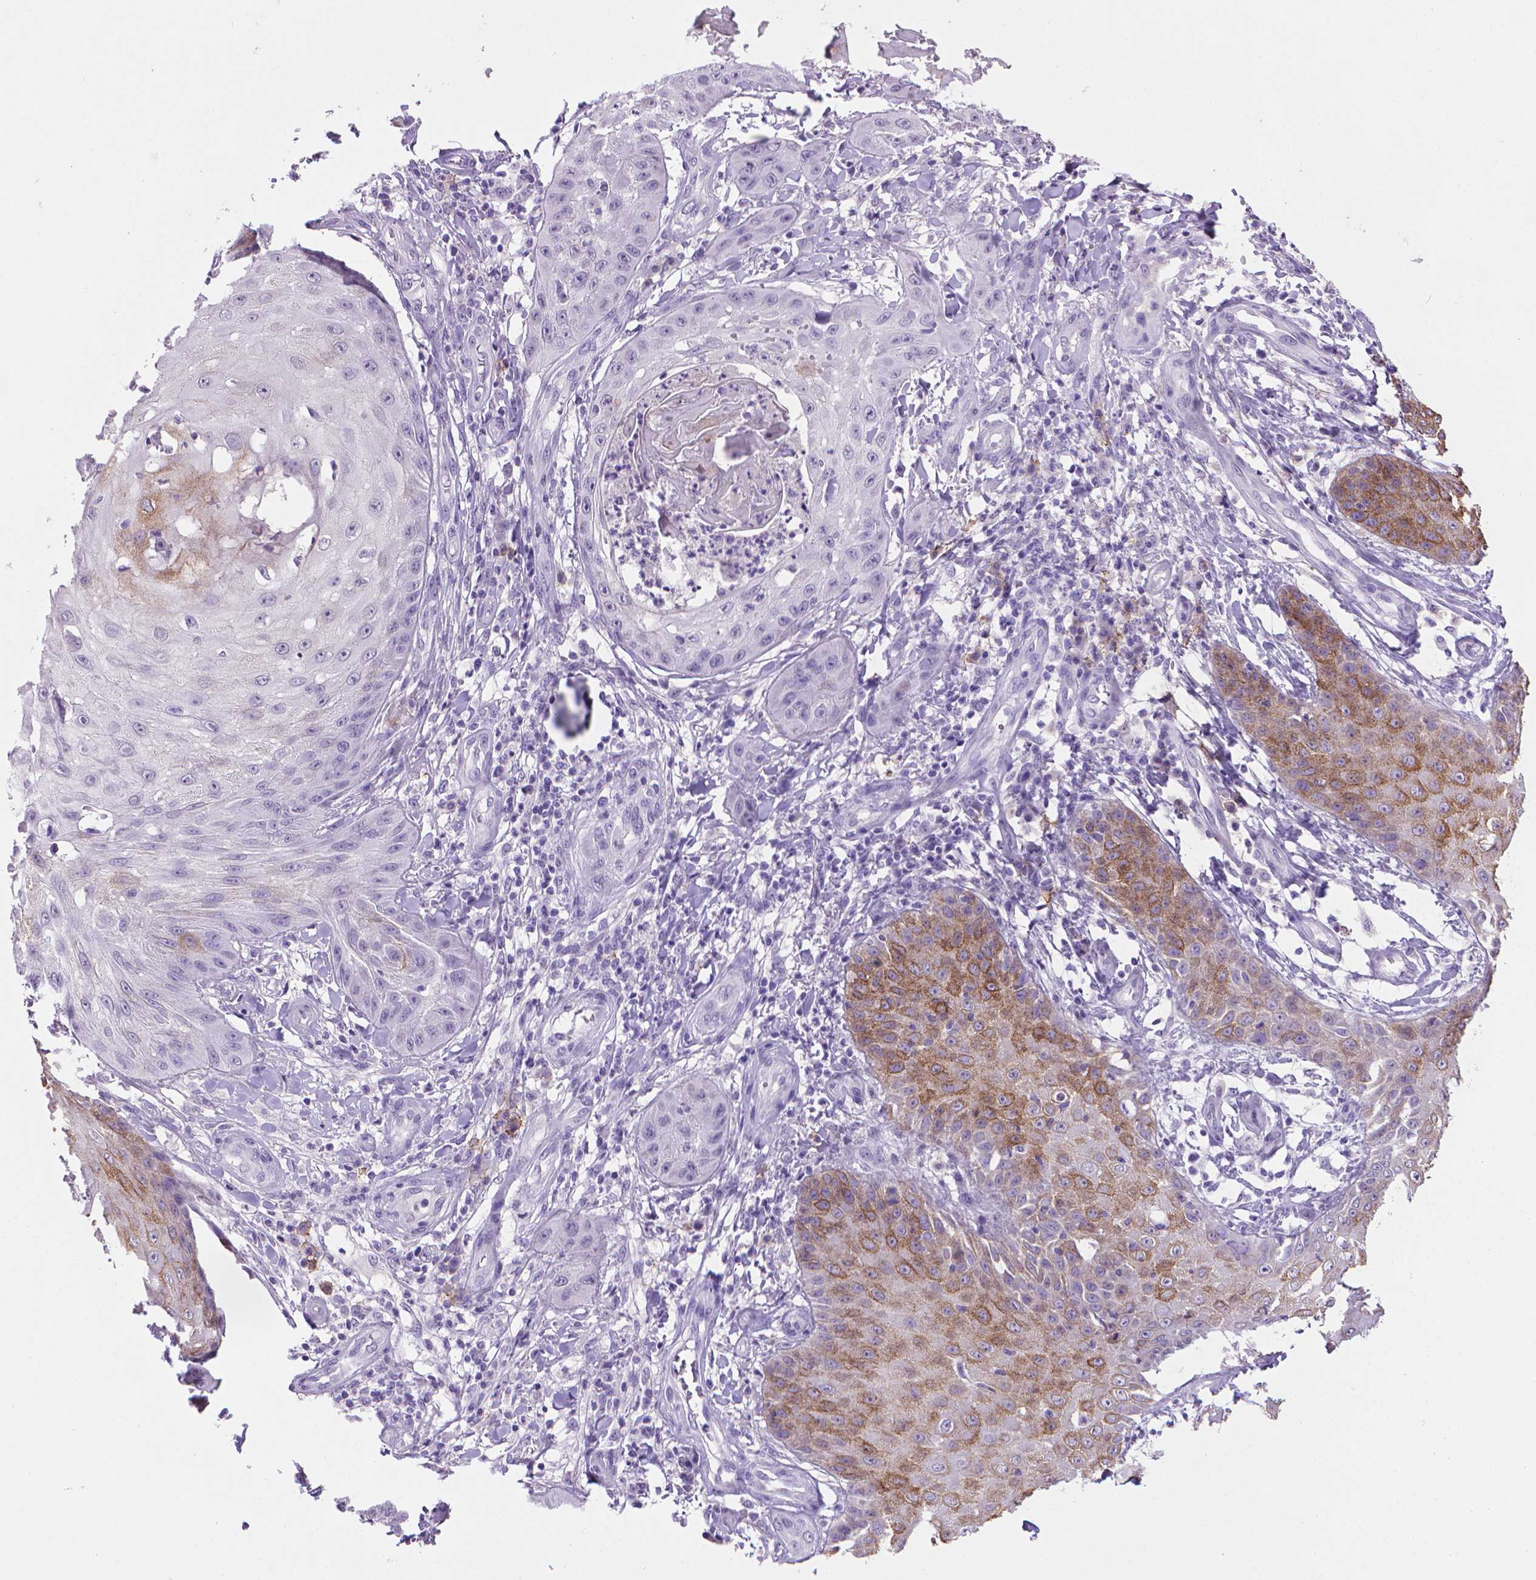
{"staining": {"intensity": "negative", "quantity": "none", "location": "none"}, "tissue": "skin cancer", "cell_type": "Tumor cells", "image_type": "cancer", "snomed": [{"axis": "morphology", "description": "Squamous cell carcinoma, NOS"}, {"axis": "topography", "description": "Skin"}], "caption": "Skin squamous cell carcinoma was stained to show a protein in brown. There is no significant positivity in tumor cells. Brightfield microscopy of immunohistochemistry (IHC) stained with DAB (brown) and hematoxylin (blue), captured at high magnification.", "gene": "MUC1", "patient": {"sex": "male", "age": 70}}